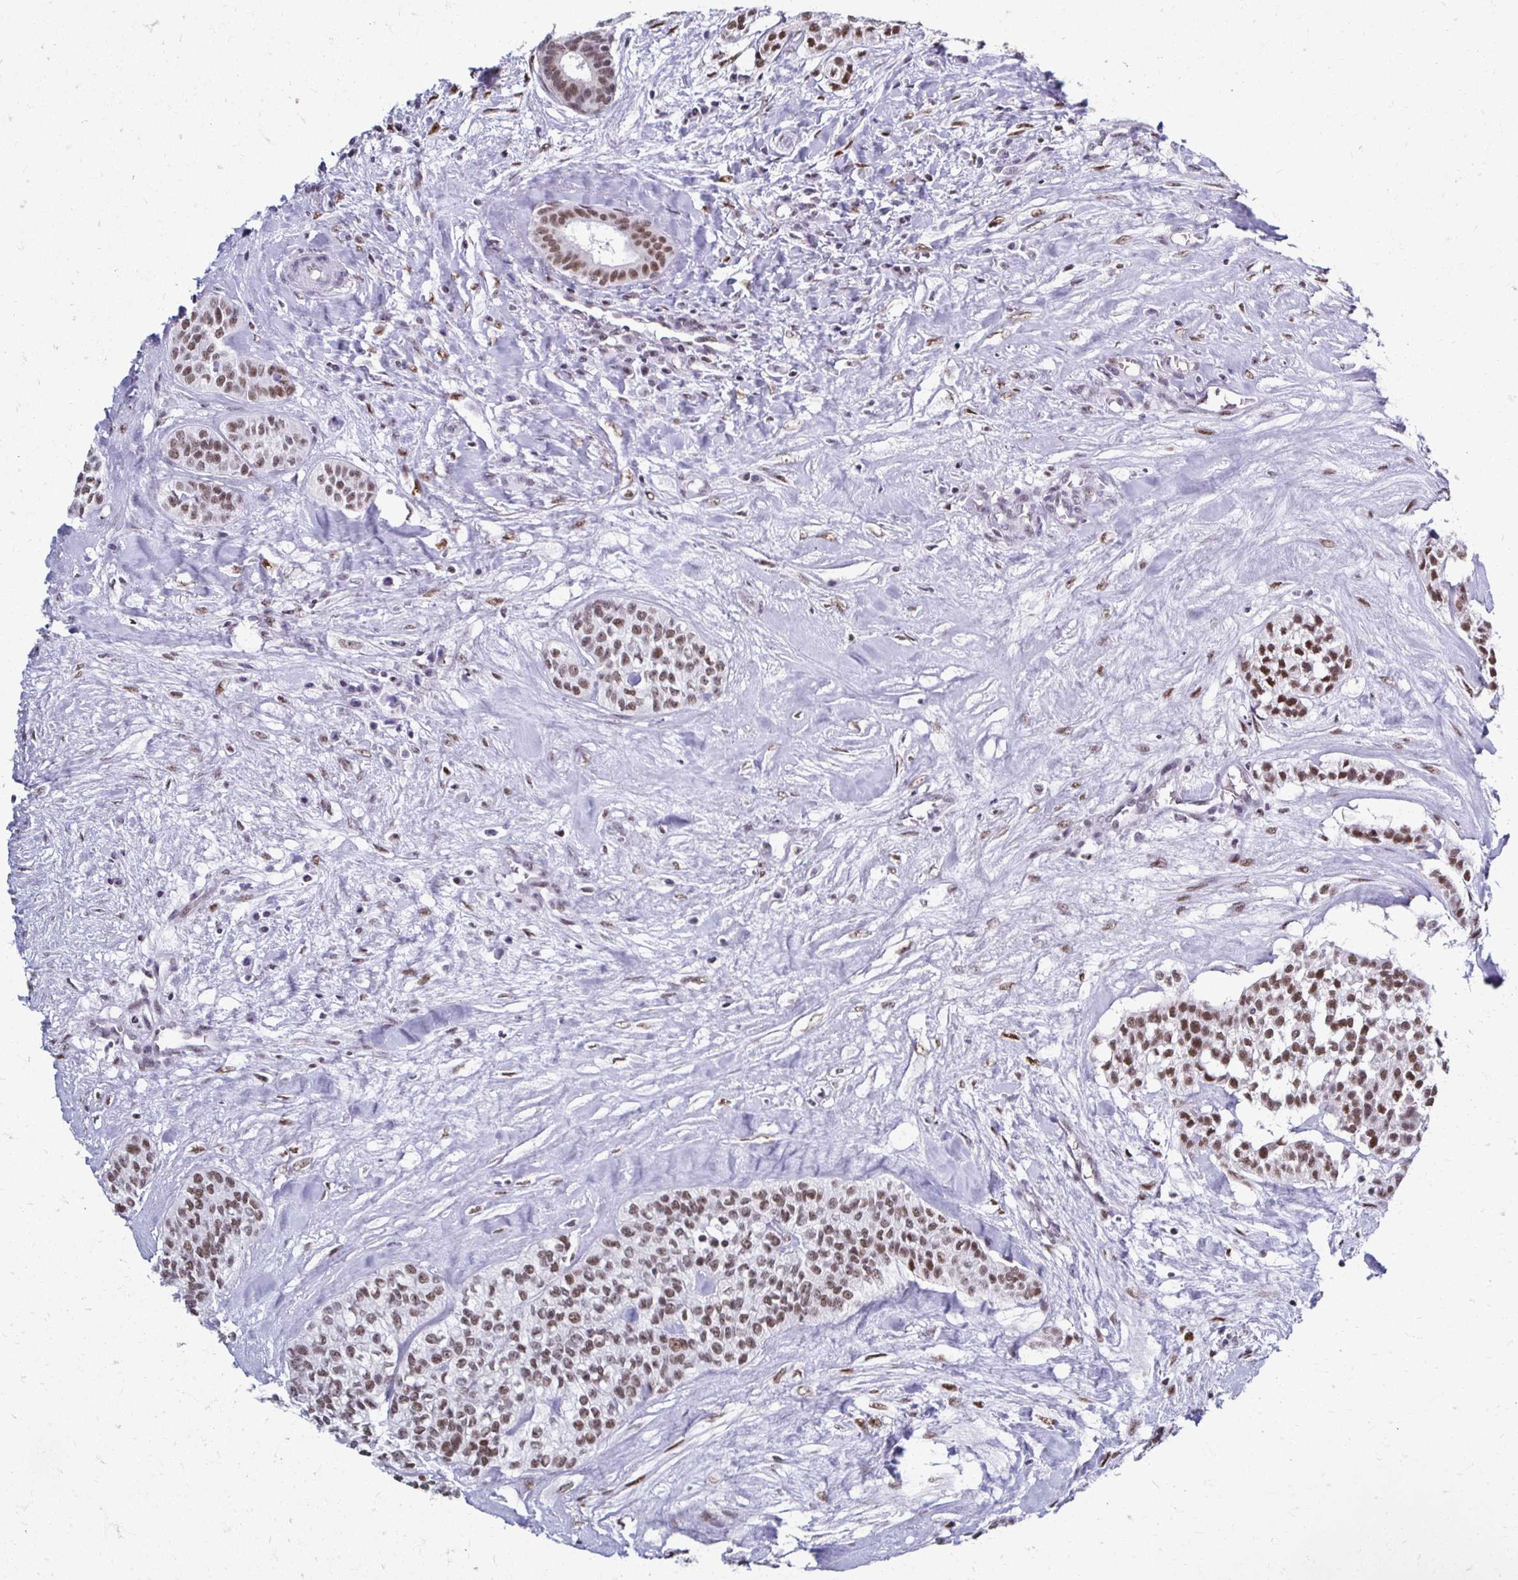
{"staining": {"intensity": "moderate", "quantity": ">75%", "location": "nuclear"}, "tissue": "head and neck cancer", "cell_type": "Tumor cells", "image_type": "cancer", "snomed": [{"axis": "morphology", "description": "Adenocarcinoma, NOS"}, {"axis": "topography", "description": "Head-Neck"}], "caption": "Head and neck cancer was stained to show a protein in brown. There is medium levels of moderate nuclear staining in about >75% of tumor cells.", "gene": "IRF7", "patient": {"sex": "male", "age": 81}}